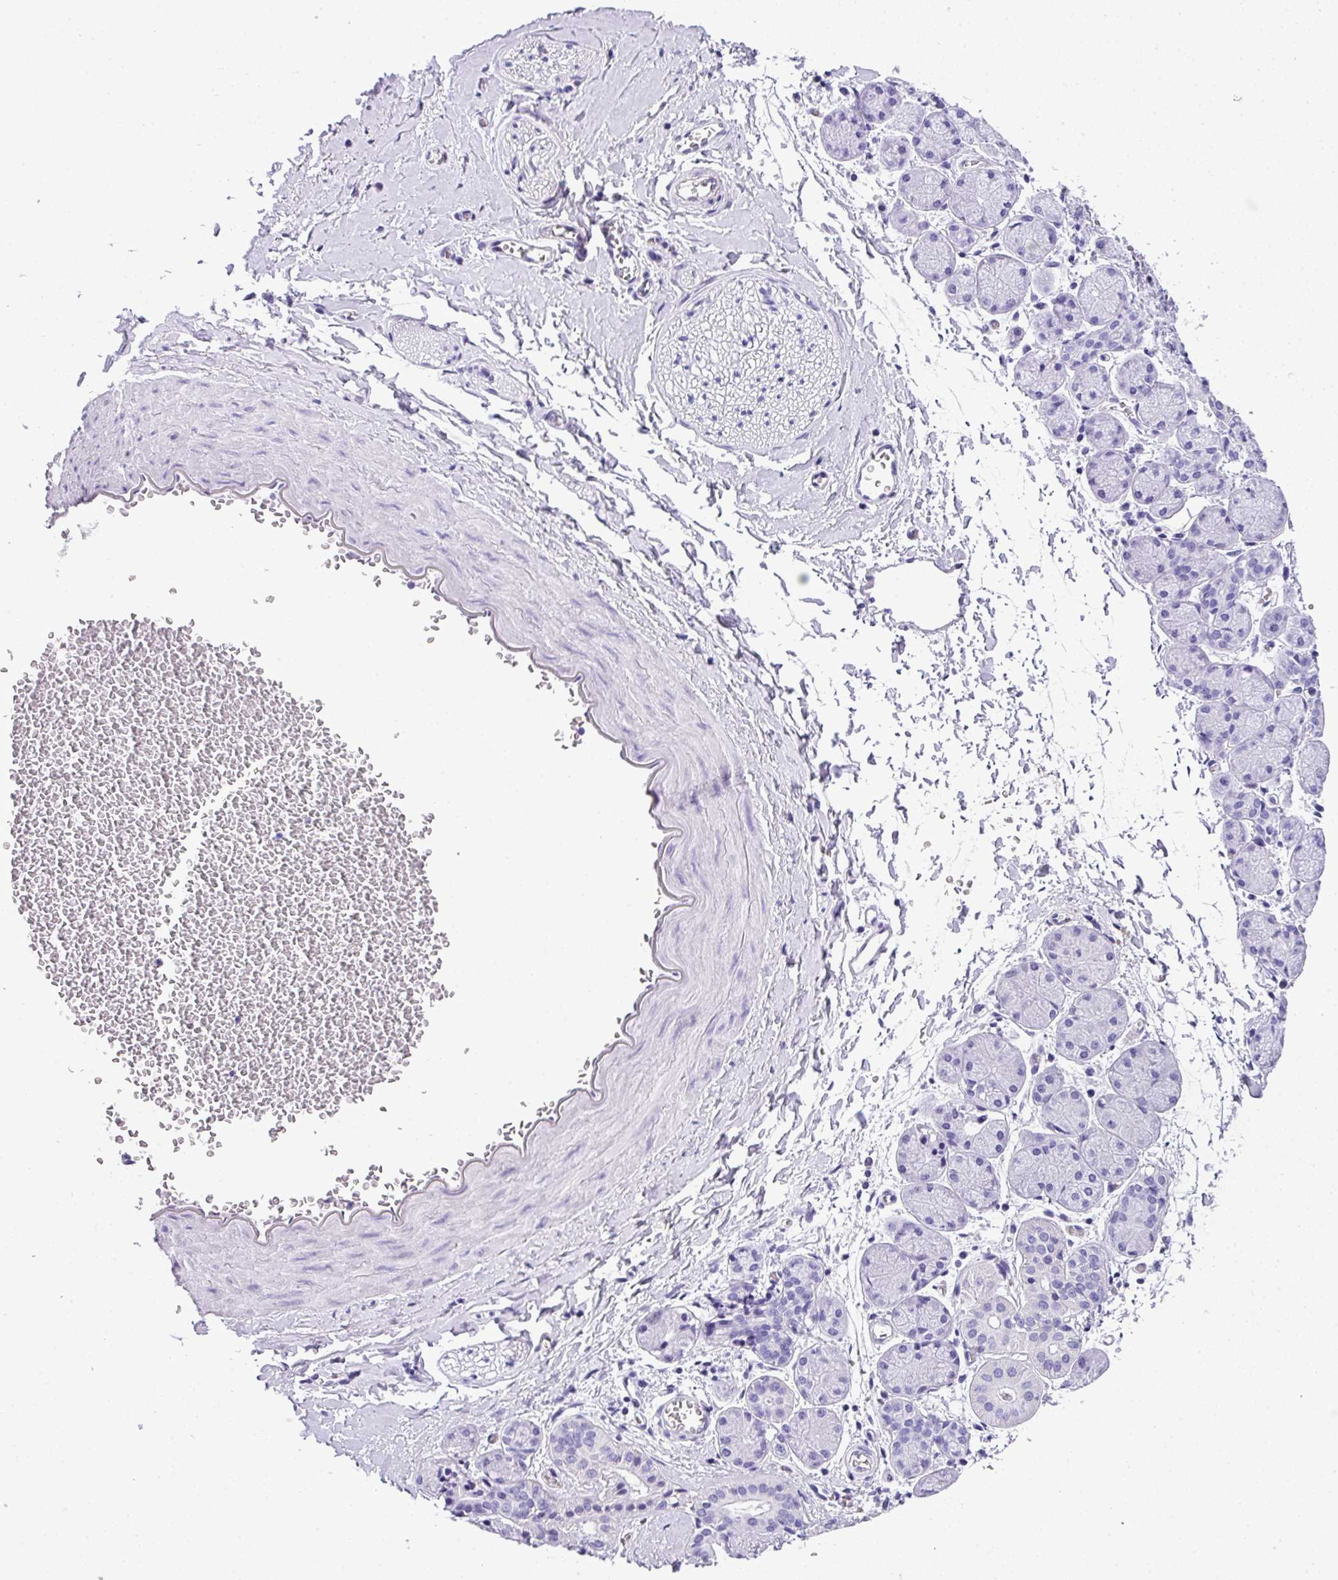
{"staining": {"intensity": "negative", "quantity": "none", "location": "none"}, "tissue": "adipose tissue", "cell_type": "Adipocytes", "image_type": "normal", "snomed": [{"axis": "morphology", "description": "Normal tissue, NOS"}, {"axis": "topography", "description": "Salivary gland"}, {"axis": "topography", "description": "Peripheral nerve tissue"}], "caption": "This is an IHC photomicrograph of benign human adipose tissue. There is no staining in adipocytes.", "gene": "MUC21", "patient": {"sex": "female", "age": 24}}